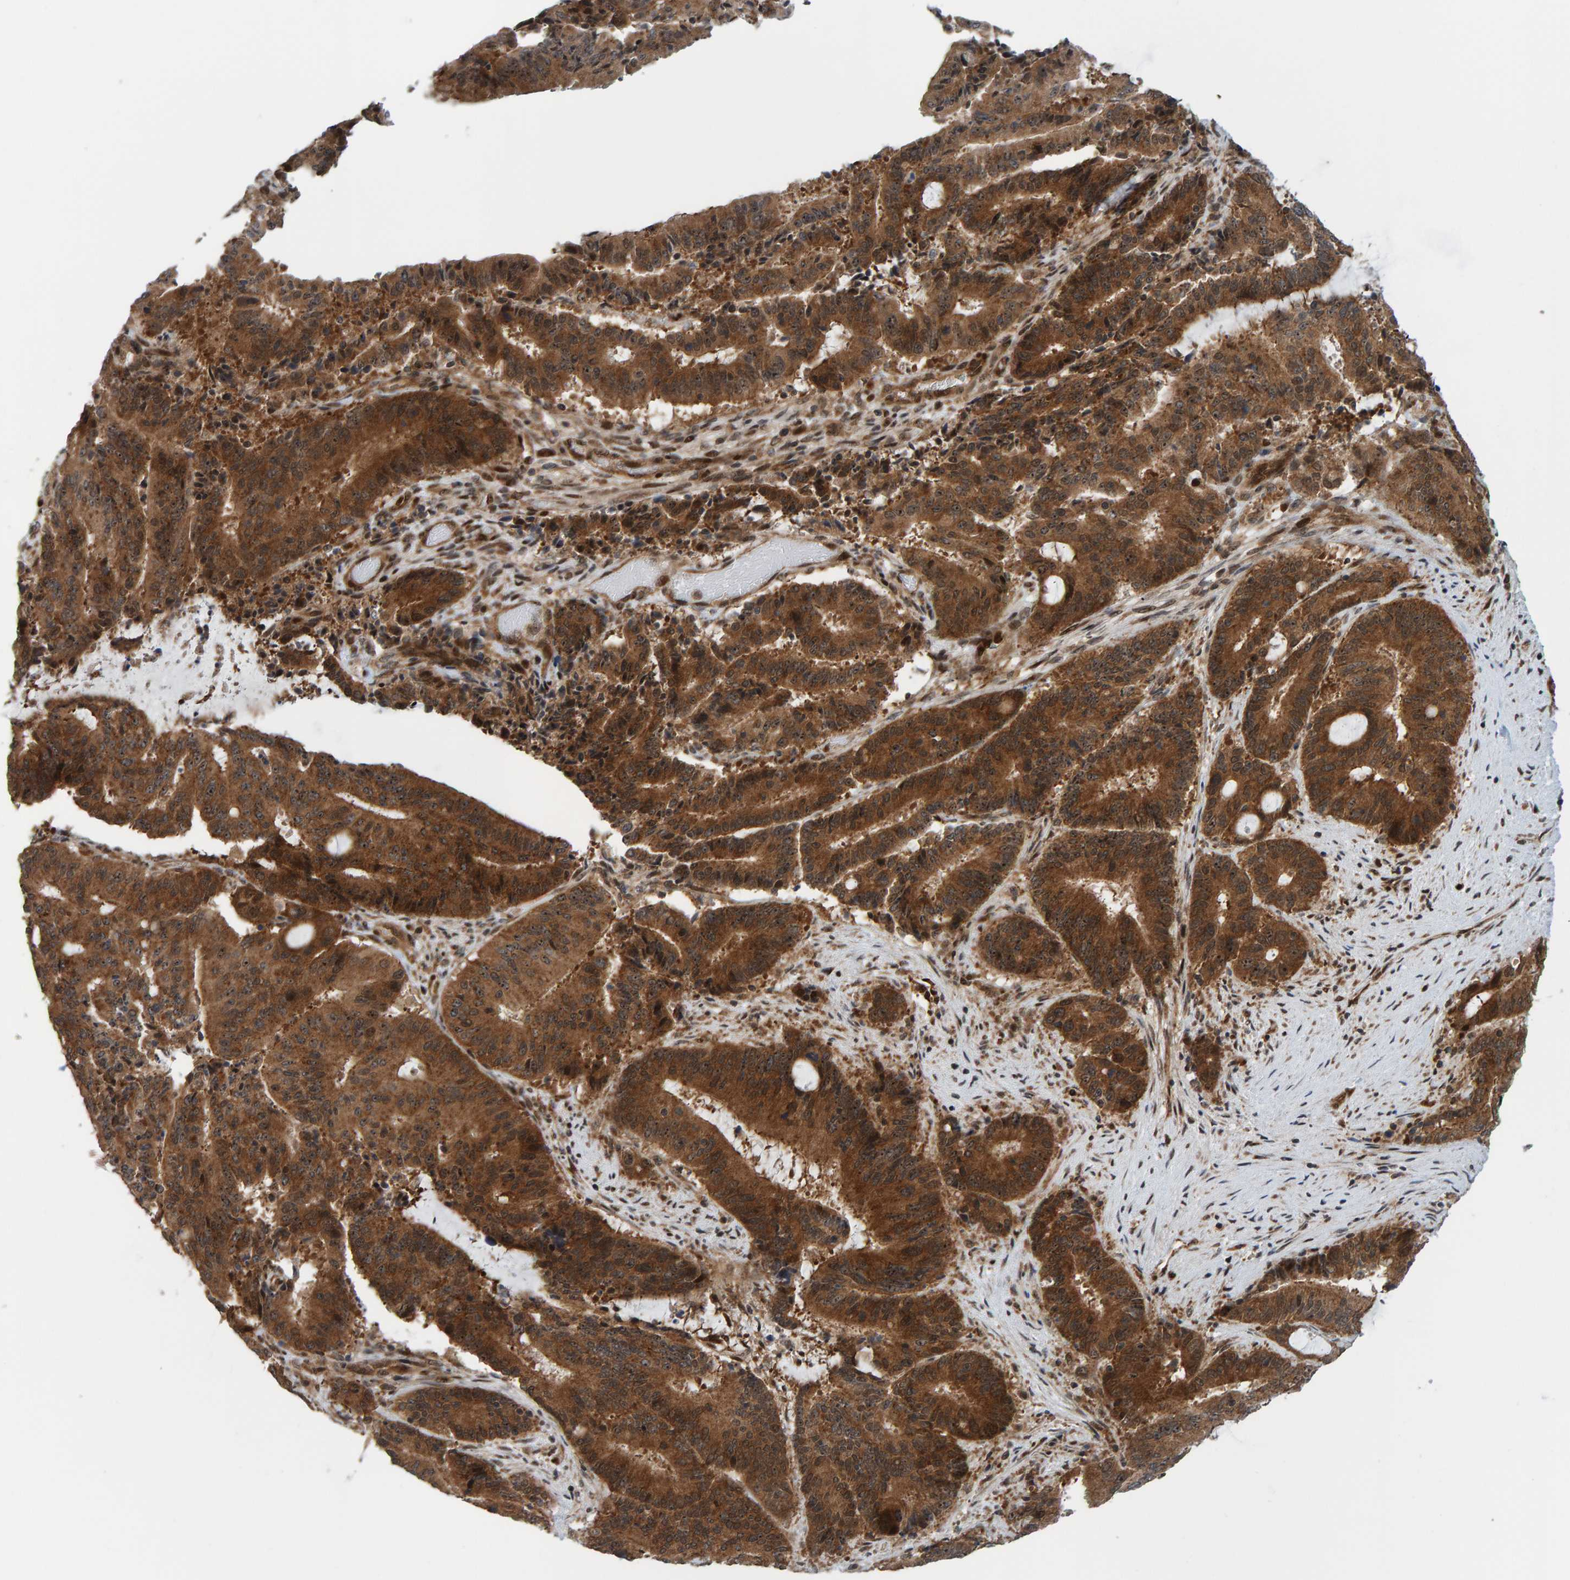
{"staining": {"intensity": "strong", "quantity": ">75%", "location": "cytoplasmic/membranous,nuclear"}, "tissue": "liver cancer", "cell_type": "Tumor cells", "image_type": "cancer", "snomed": [{"axis": "morphology", "description": "Normal tissue, NOS"}, {"axis": "morphology", "description": "Cholangiocarcinoma"}, {"axis": "topography", "description": "Liver"}, {"axis": "topography", "description": "Peripheral nerve tissue"}], "caption": "Immunohistochemical staining of liver cancer shows high levels of strong cytoplasmic/membranous and nuclear staining in approximately >75% of tumor cells. The protein is stained brown, and the nuclei are stained in blue (DAB IHC with brightfield microscopy, high magnification).", "gene": "ZNF366", "patient": {"sex": "female", "age": 73}}